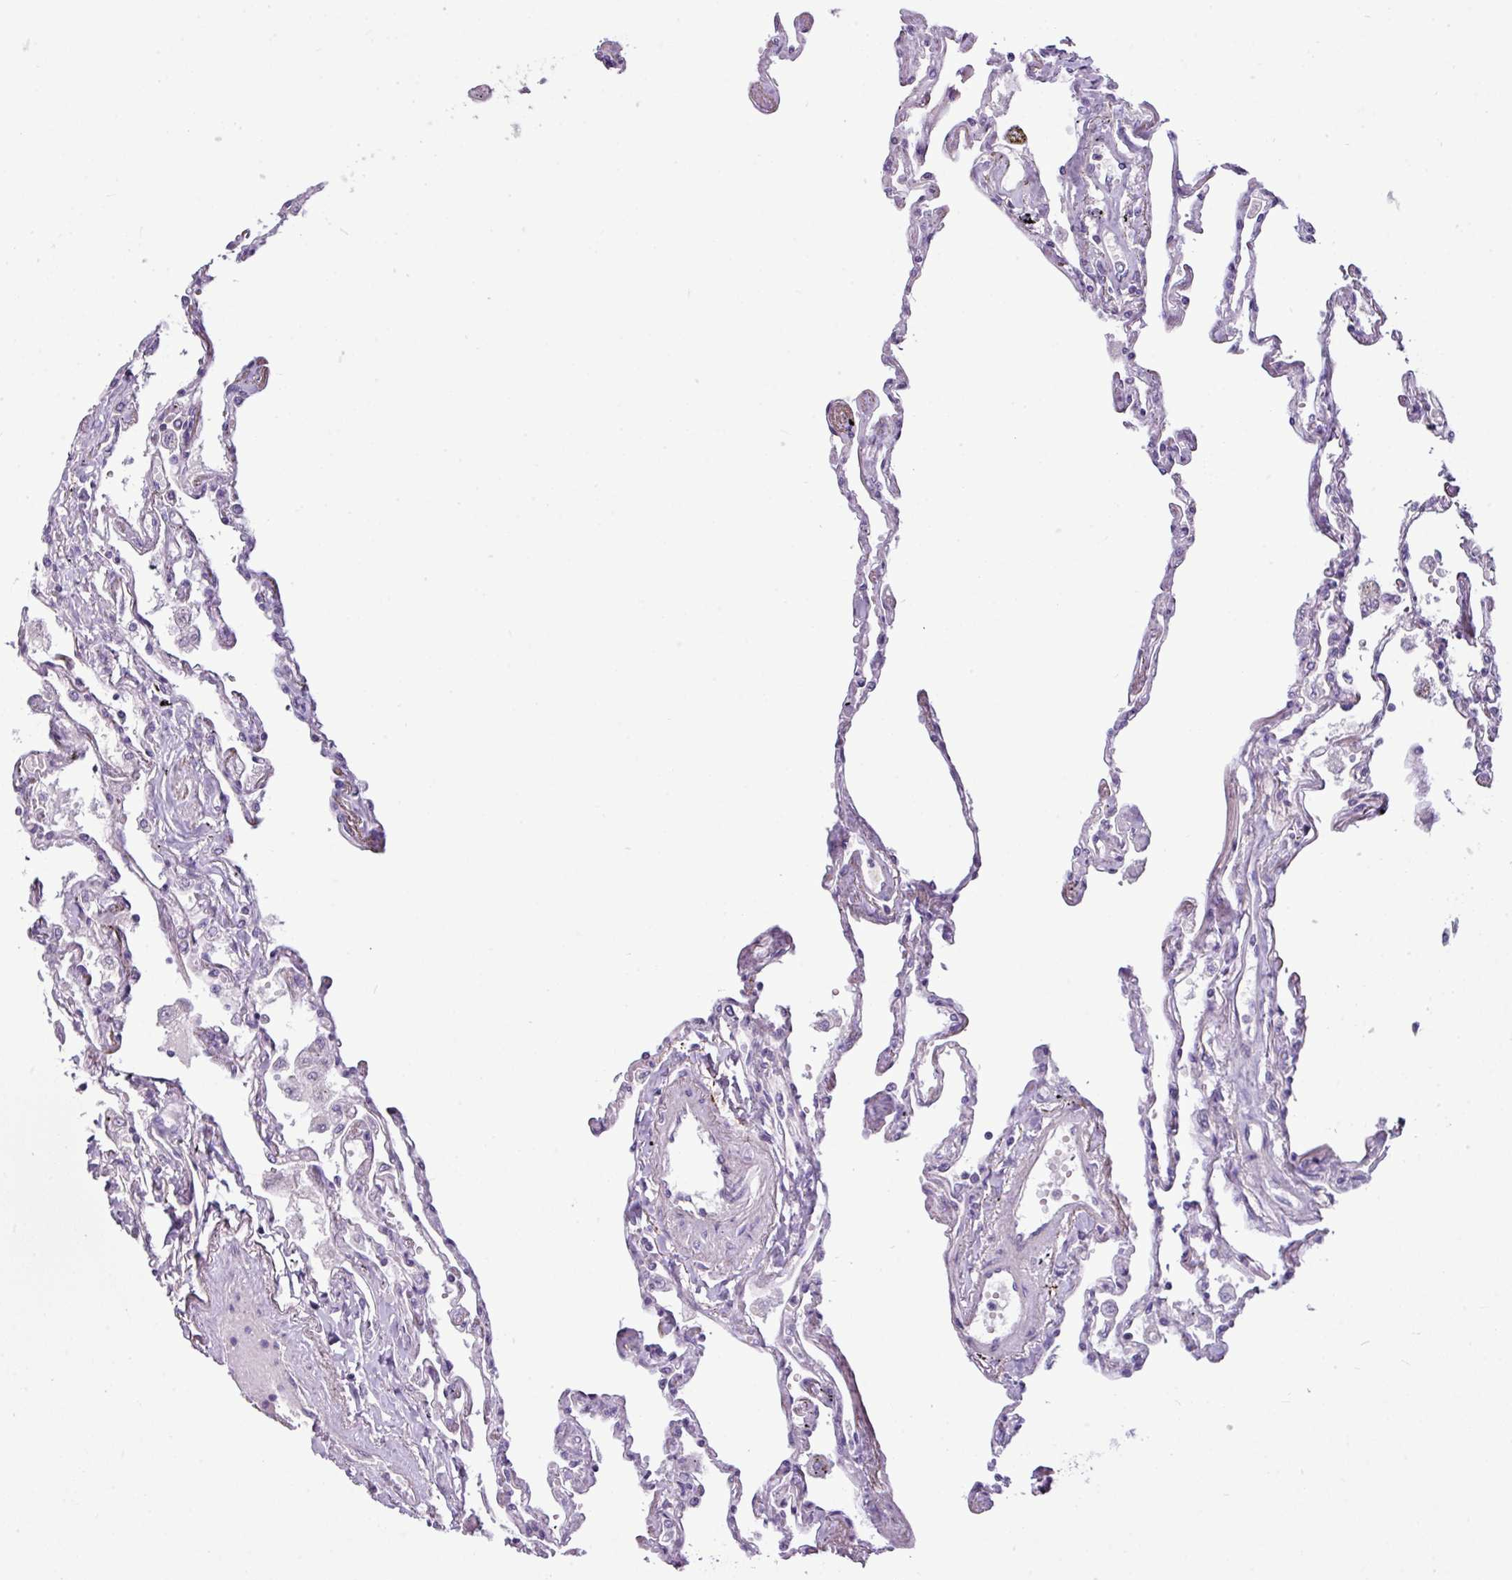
{"staining": {"intensity": "moderate", "quantity": "<25%", "location": "cytoplasmic/membranous"}, "tissue": "lung", "cell_type": "Alveolar cells", "image_type": "normal", "snomed": [{"axis": "morphology", "description": "Normal tissue, NOS"}, {"axis": "topography", "description": "Lung"}], "caption": "Immunohistochemistry (DAB (3,3'-diaminobenzidine)) staining of unremarkable human lung demonstrates moderate cytoplasmic/membranous protein expression in about <25% of alveolar cells.", "gene": "AGAP4", "patient": {"sex": "female", "age": 67}}